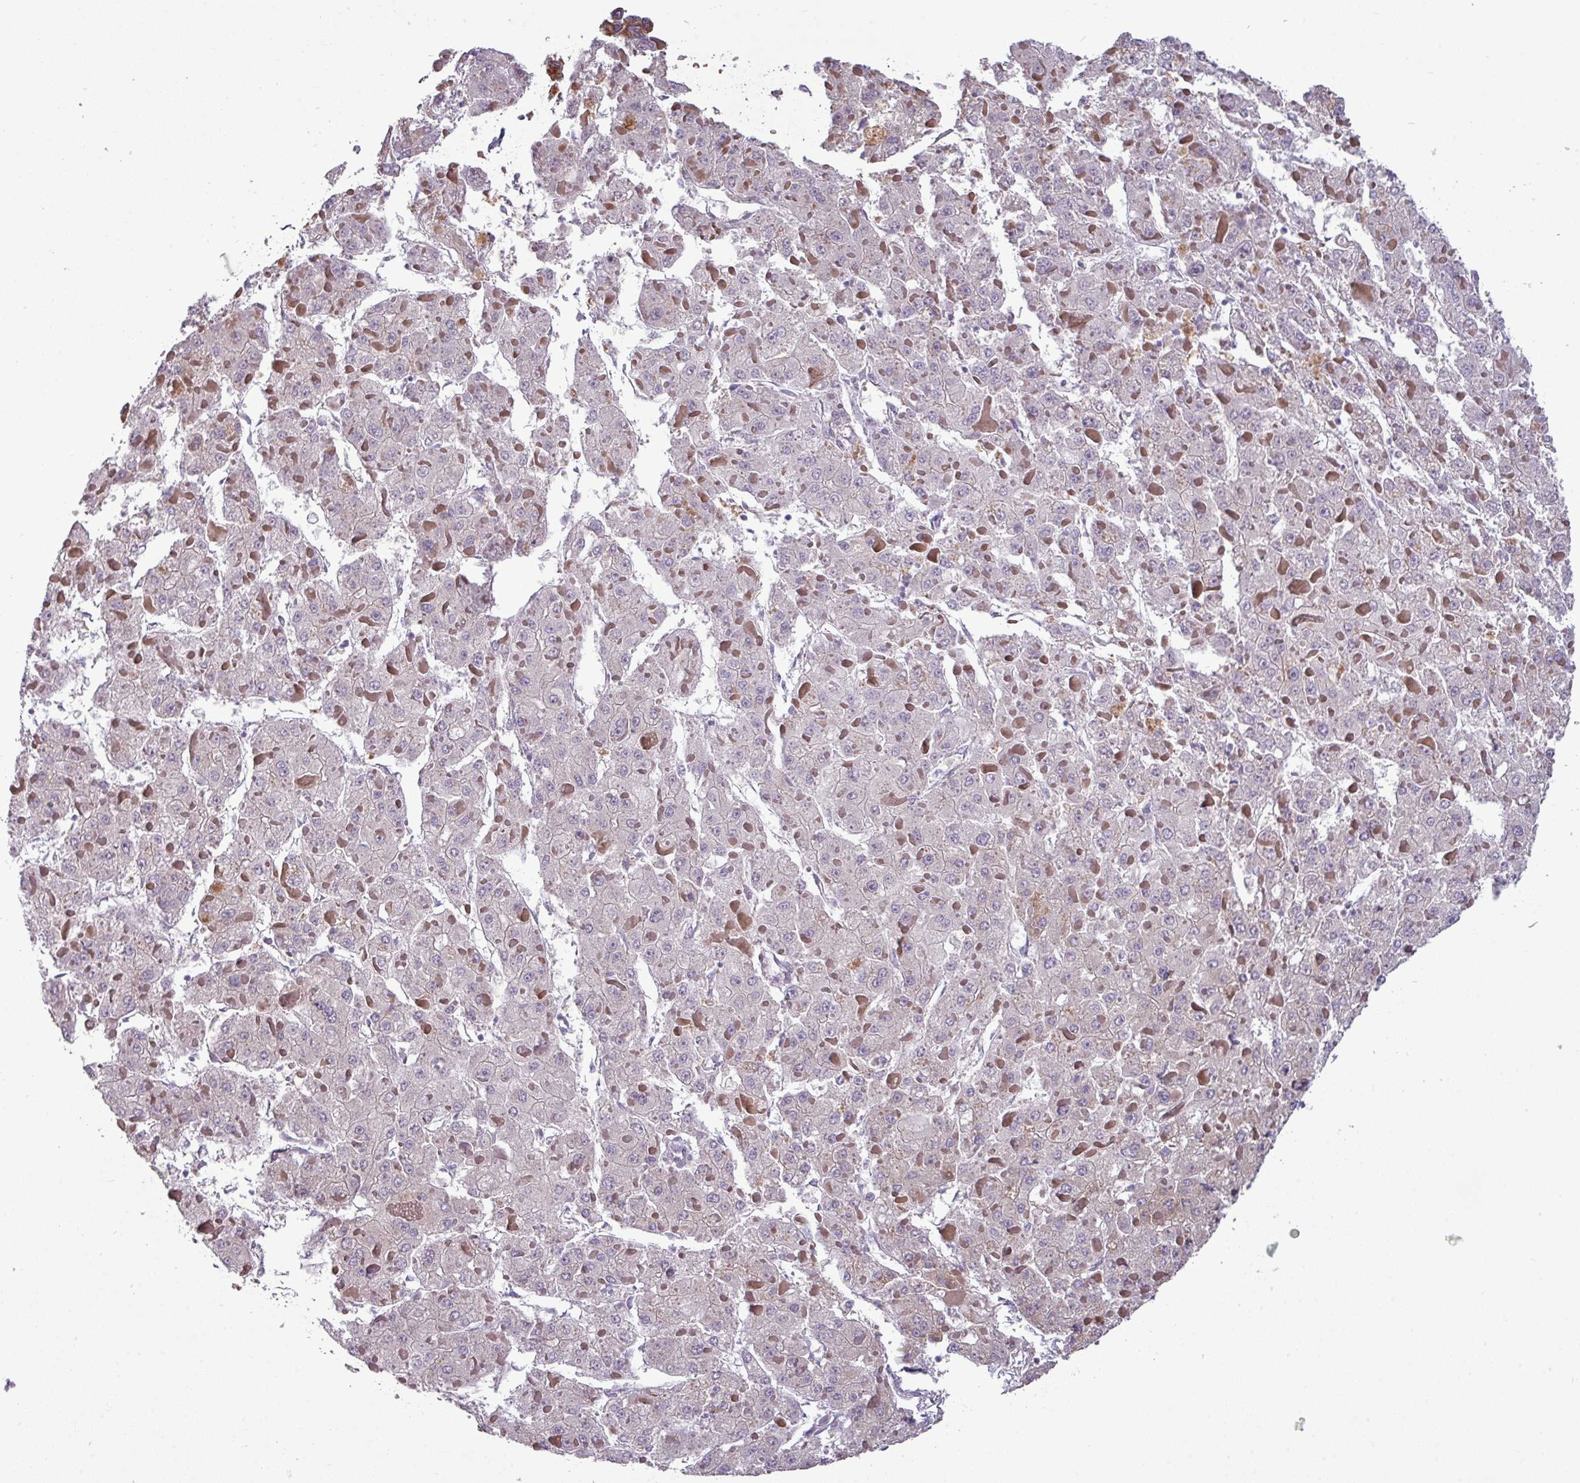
{"staining": {"intensity": "negative", "quantity": "none", "location": "none"}, "tissue": "liver cancer", "cell_type": "Tumor cells", "image_type": "cancer", "snomed": [{"axis": "morphology", "description": "Carcinoma, Hepatocellular, NOS"}, {"axis": "topography", "description": "Liver"}], "caption": "Liver hepatocellular carcinoma stained for a protein using immunohistochemistry (IHC) shows no expression tumor cells.", "gene": "TRAPPC1", "patient": {"sex": "female", "age": 73}}